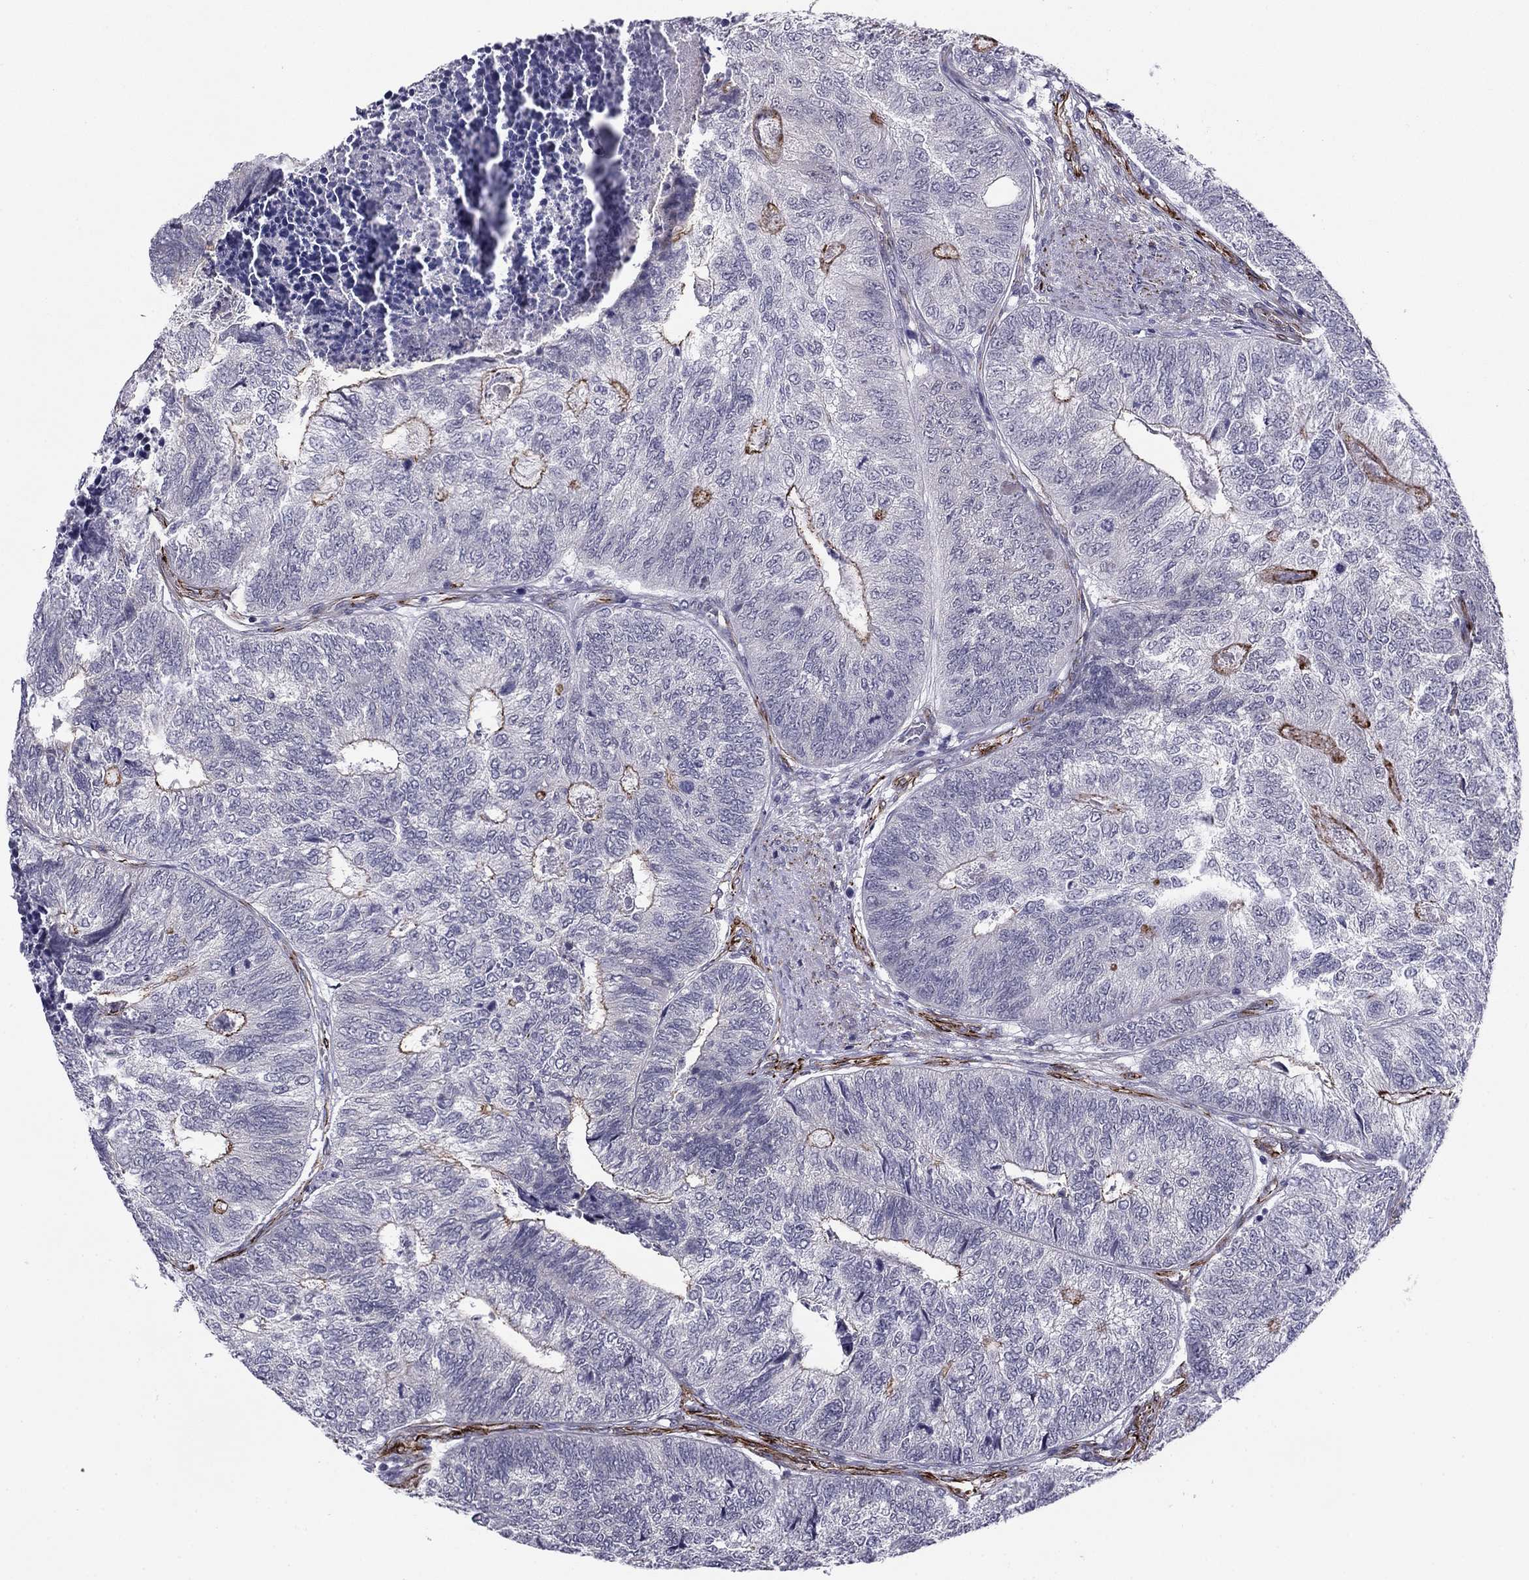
{"staining": {"intensity": "moderate", "quantity": "<25%", "location": "cytoplasmic/membranous"}, "tissue": "colorectal cancer", "cell_type": "Tumor cells", "image_type": "cancer", "snomed": [{"axis": "morphology", "description": "Adenocarcinoma, NOS"}, {"axis": "topography", "description": "Colon"}], "caption": "Brown immunohistochemical staining in colorectal adenocarcinoma exhibits moderate cytoplasmic/membranous expression in approximately <25% of tumor cells.", "gene": "ANKS4B", "patient": {"sex": "female", "age": 67}}